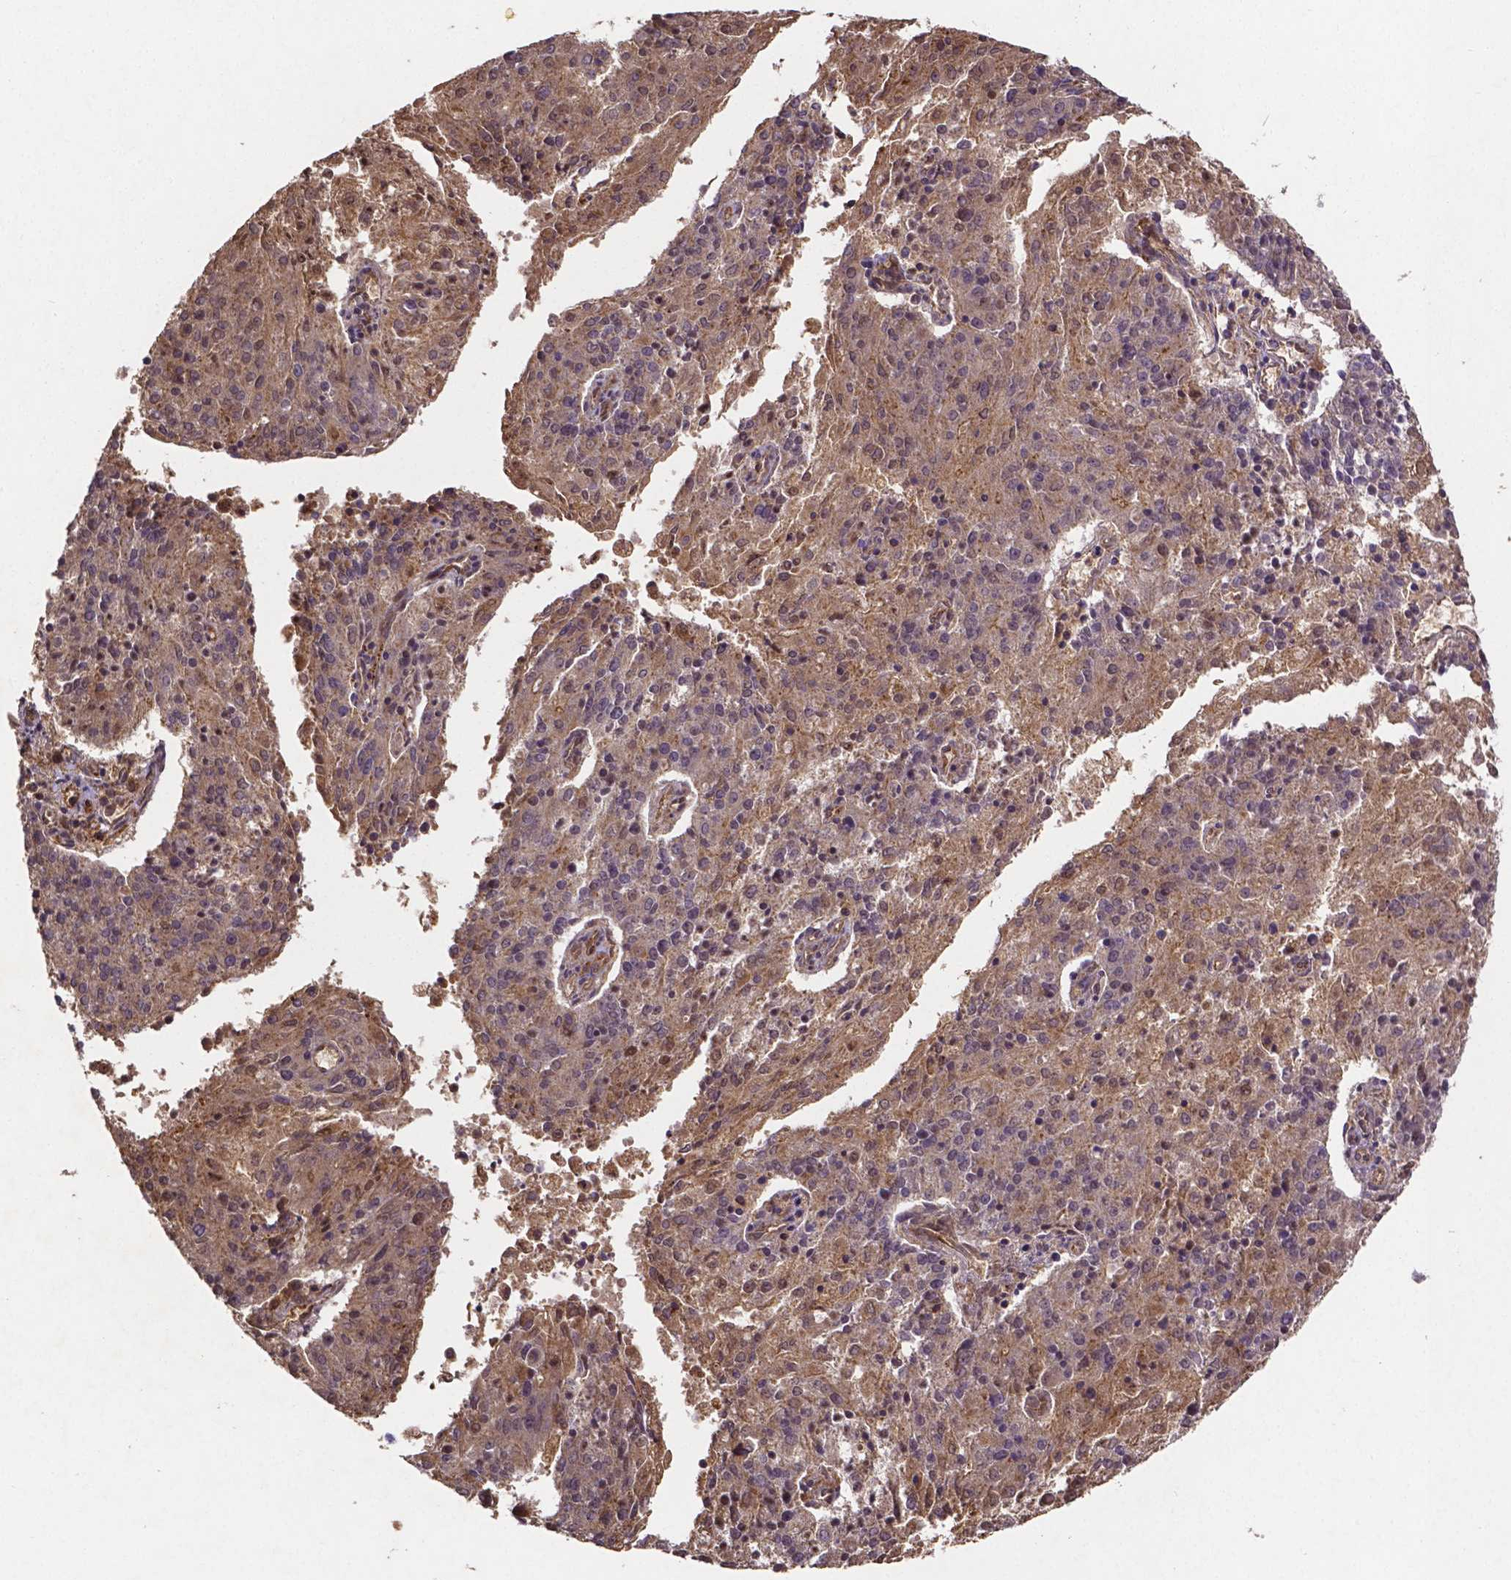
{"staining": {"intensity": "weak", "quantity": ">75%", "location": "cytoplasmic/membranous"}, "tissue": "endometrial cancer", "cell_type": "Tumor cells", "image_type": "cancer", "snomed": [{"axis": "morphology", "description": "Adenocarcinoma, NOS"}, {"axis": "topography", "description": "Endometrium"}], "caption": "Brown immunohistochemical staining in human adenocarcinoma (endometrial) displays weak cytoplasmic/membranous expression in about >75% of tumor cells. Immunohistochemistry stains the protein in brown and the nuclei are stained blue.", "gene": "RNF123", "patient": {"sex": "female", "age": 82}}